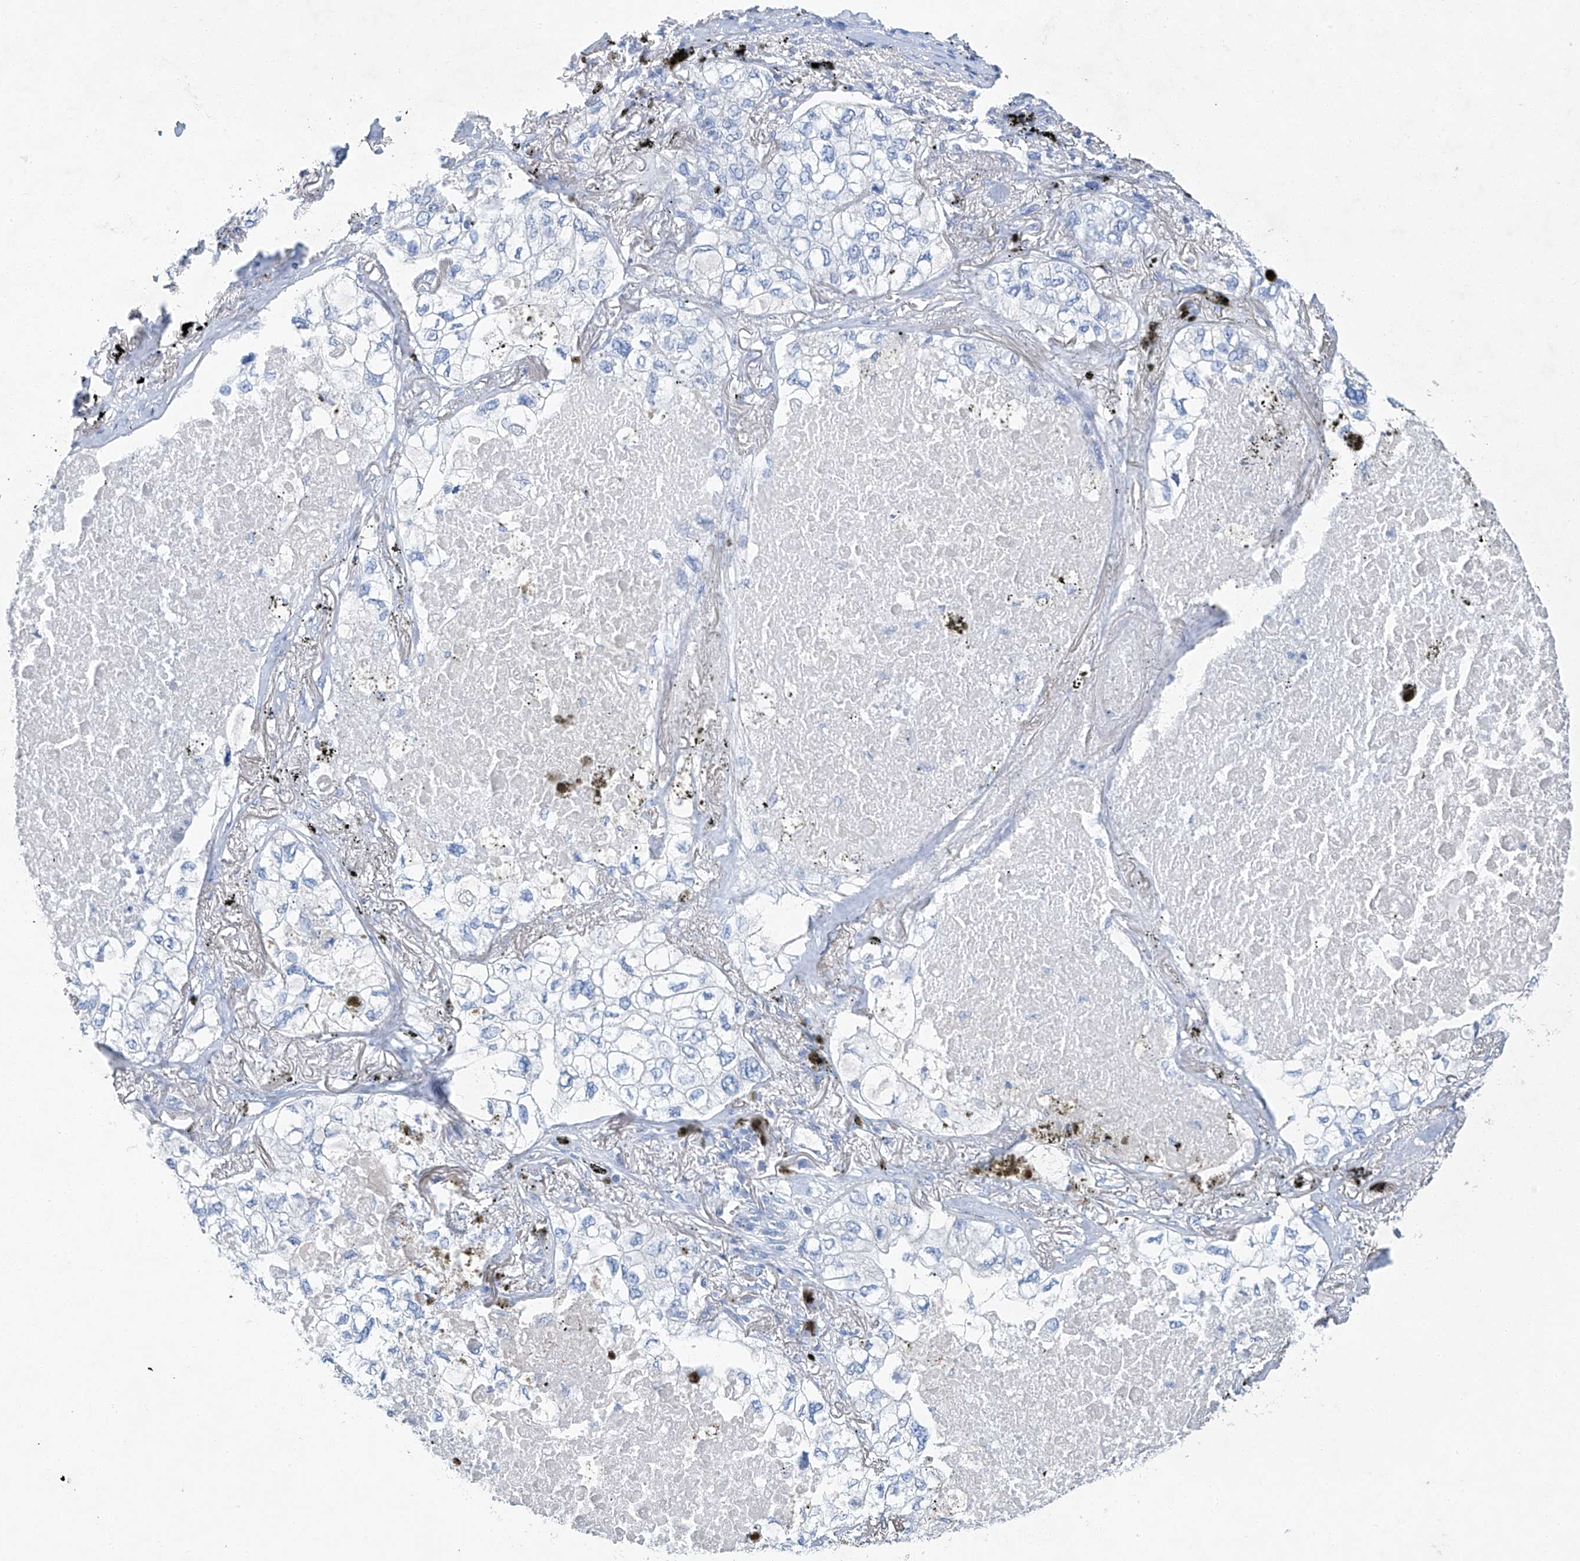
{"staining": {"intensity": "negative", "quantity": "none", "location": "none"}, "tissue": "lung cancer", "cell_type": "Tumor cells", "image_type": "cancer", "snomed": [{"axis": "morphology", "description": "Adenocarcinoma, NOS"}, {"axis": "topography", "description": "Lung"}], "caption": "DAB immunohistochemical staining of human adenocarcinoma (lung) exhibits no significant staining in tumor cells.", "gene": "C1orf87", "patient": {"sex": "male", "age": 65}}